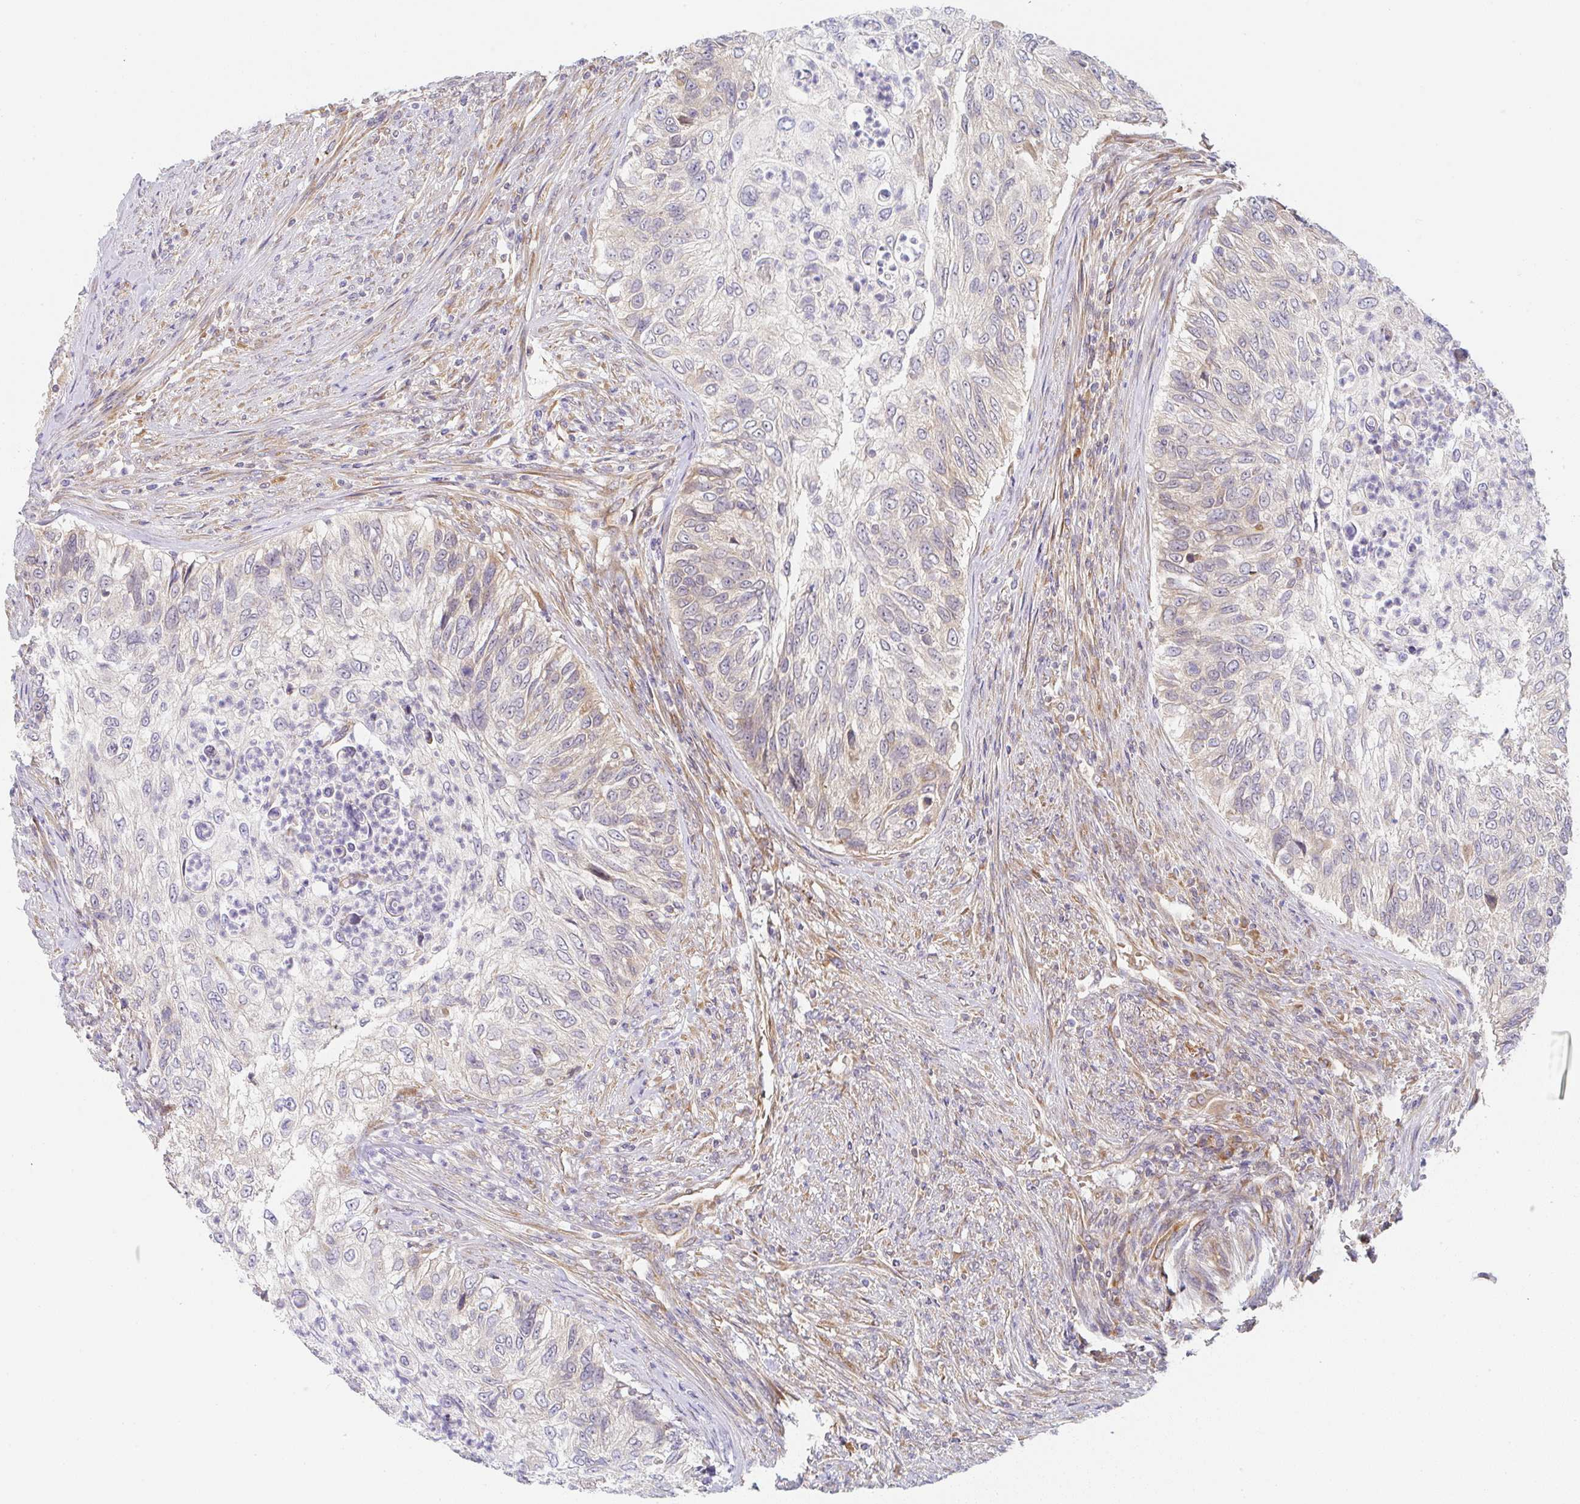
{"staining": {"intensity": "weak", "quantity": "<25%", "location": "cytoplasmic/membranous"}, "tissue": "urothelial cancer", "cell_type": "Tumor cells", "image_type": "cancer", "snomed": [{"axis": "morphology", "description": "Urothelial carcinoma, High grade"}, {"axis": "topography", "description": "Urinary bladder"}], "caption": "Tumor cells show no significant protein staining in urothelial cancer.", "gene": "DERL2", "patient": {"sex": "female", "age": 60}}